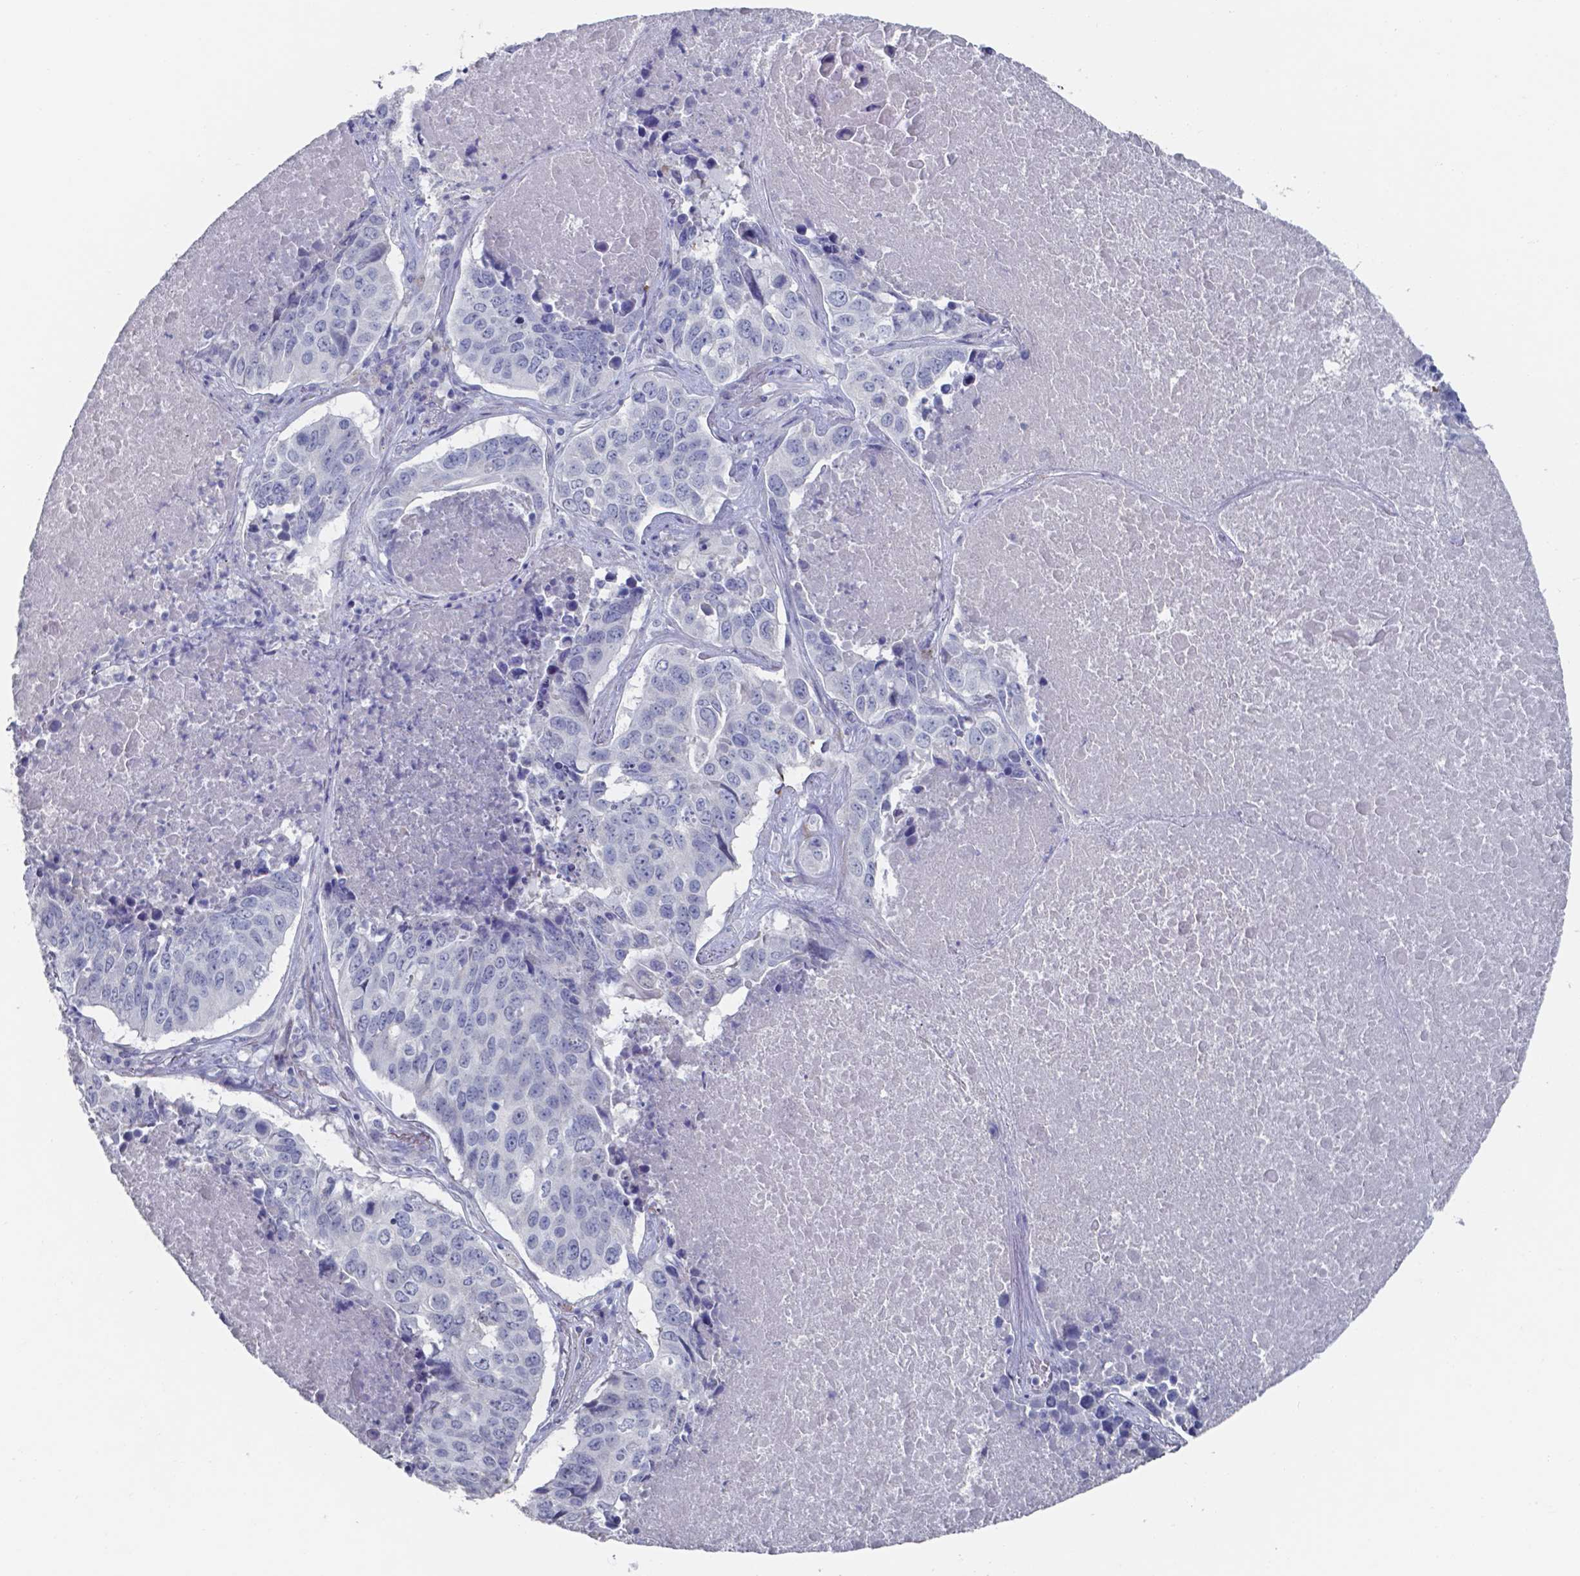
{"staining": {"intensity": "negative", "quantity": "none", "location": "none"}, "tissue": "lung cancer", "cell_type": "Tumor cells", "image_type": "cancer", "snomed": [{"axis": "morphology", "description": "Normal tissue, NOS"}, {"axis": "morphology", "description": "Squamous cell carcinoma, NOS"}, {"axis": "topography", "description": "Bronchus"}, {"axis": "topography", "description": "Lung"}], "caption": "IHC histopathology image of neoplastic tissue: human lung squamous cell carcinoma stained with DAB demonstrates no significant protein positivity in tumor cells.", "gene": "PLA2R1", "patient": {"sex": "male", "age": 64}}